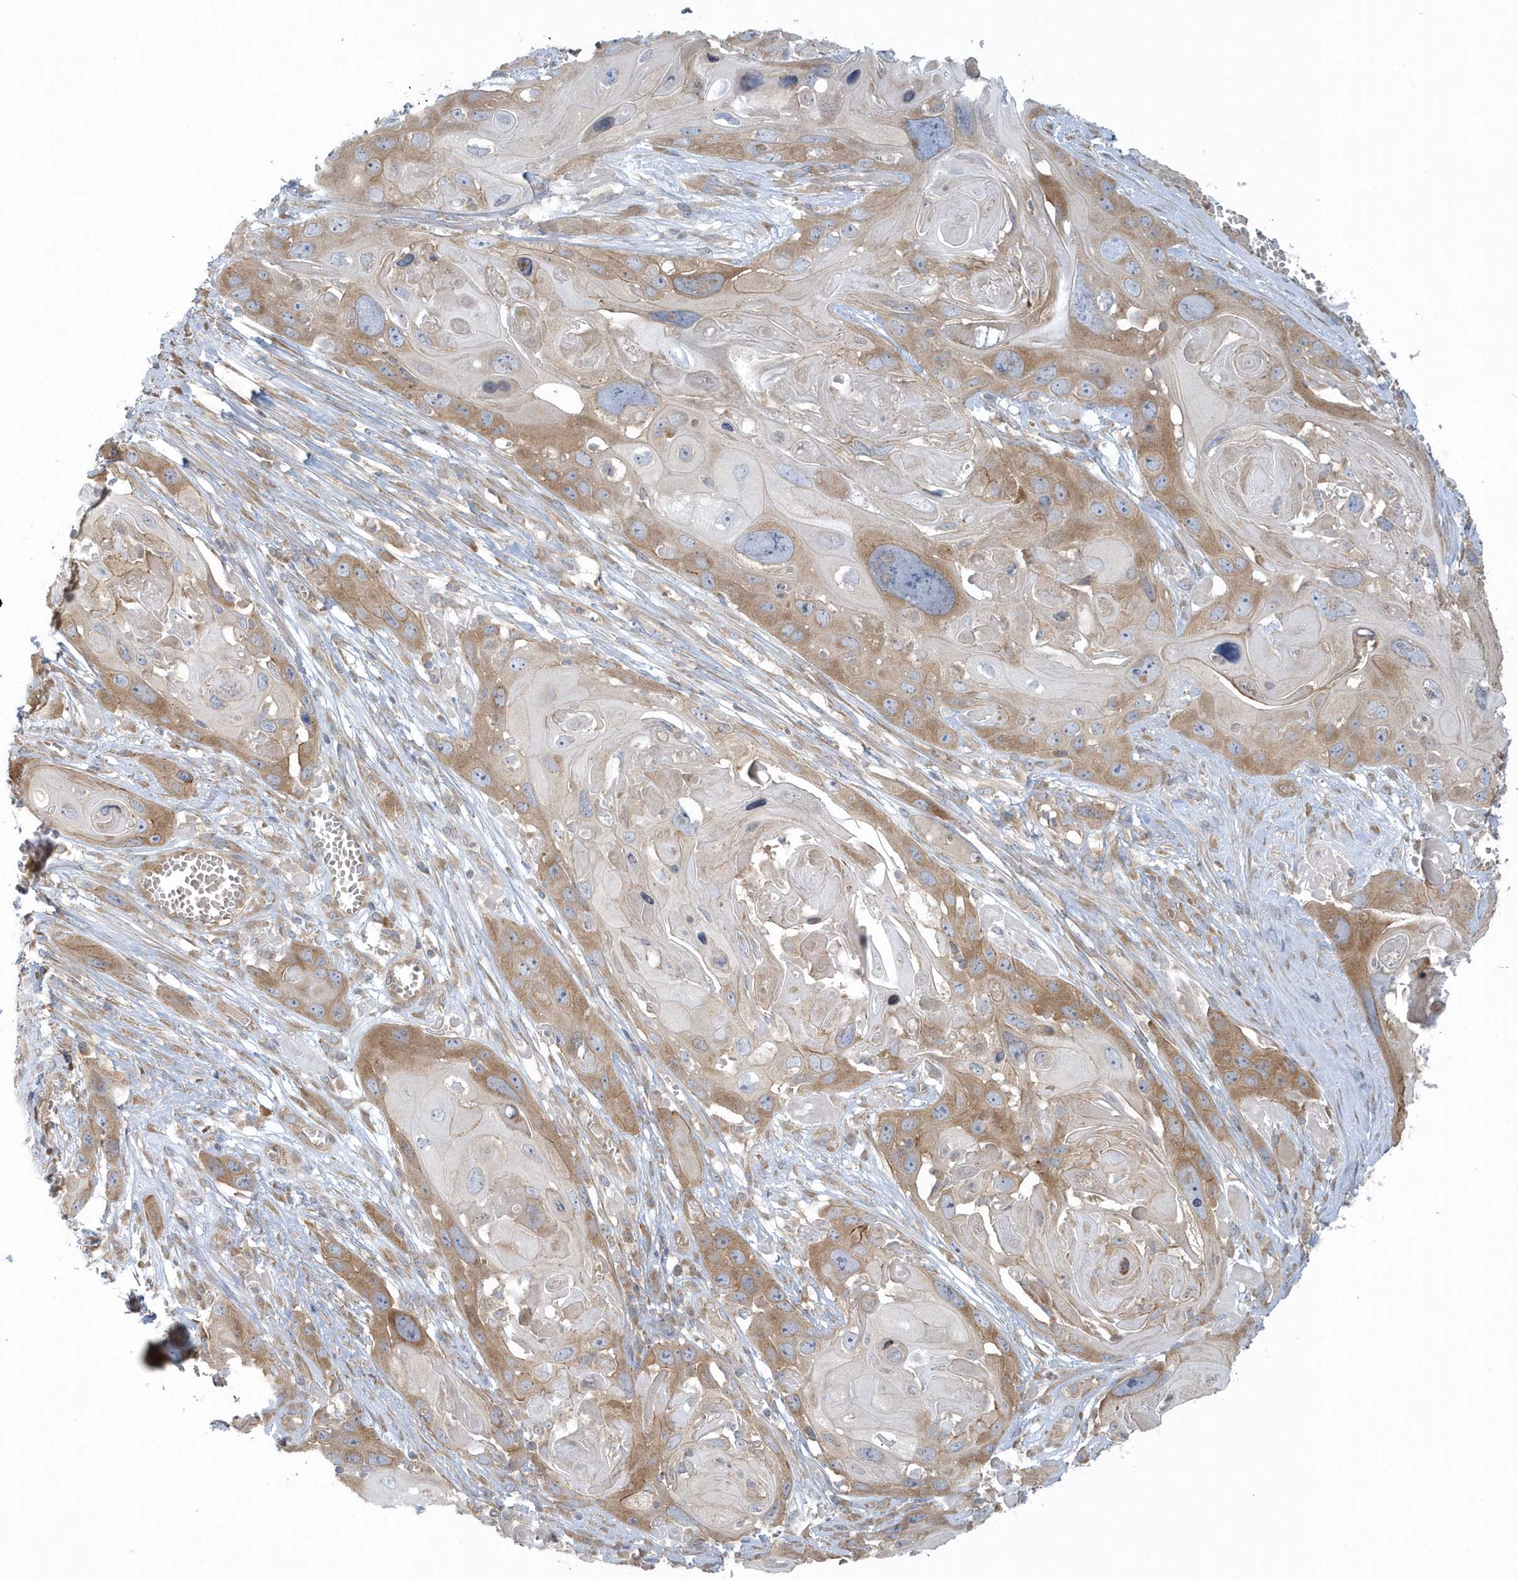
{"staining": {"intensity": "moderate", "quantity": ">75%", "location": "cytoplasmic/membranous"}, "tissue": "skin cancer", "cell_type": "Tumor cells", "image_type": "cancer", "snomed": [{"axis": "morphology", "description": "Squamous cell carcinoma, NOS"}, {"axis": "topography", "description": "Skin"}], "caption": "Immunohistochemistry (IHC) of human squamous cell carcinoma (skin) shows medium levels of moderate cytoplasmic/membranous expression in about >75% of tumor cells. The protein is shown in brown color, while the nuclei are stained blue.", "gene": "CNOT10", "patient": {"sex": "male", "age": 55}}